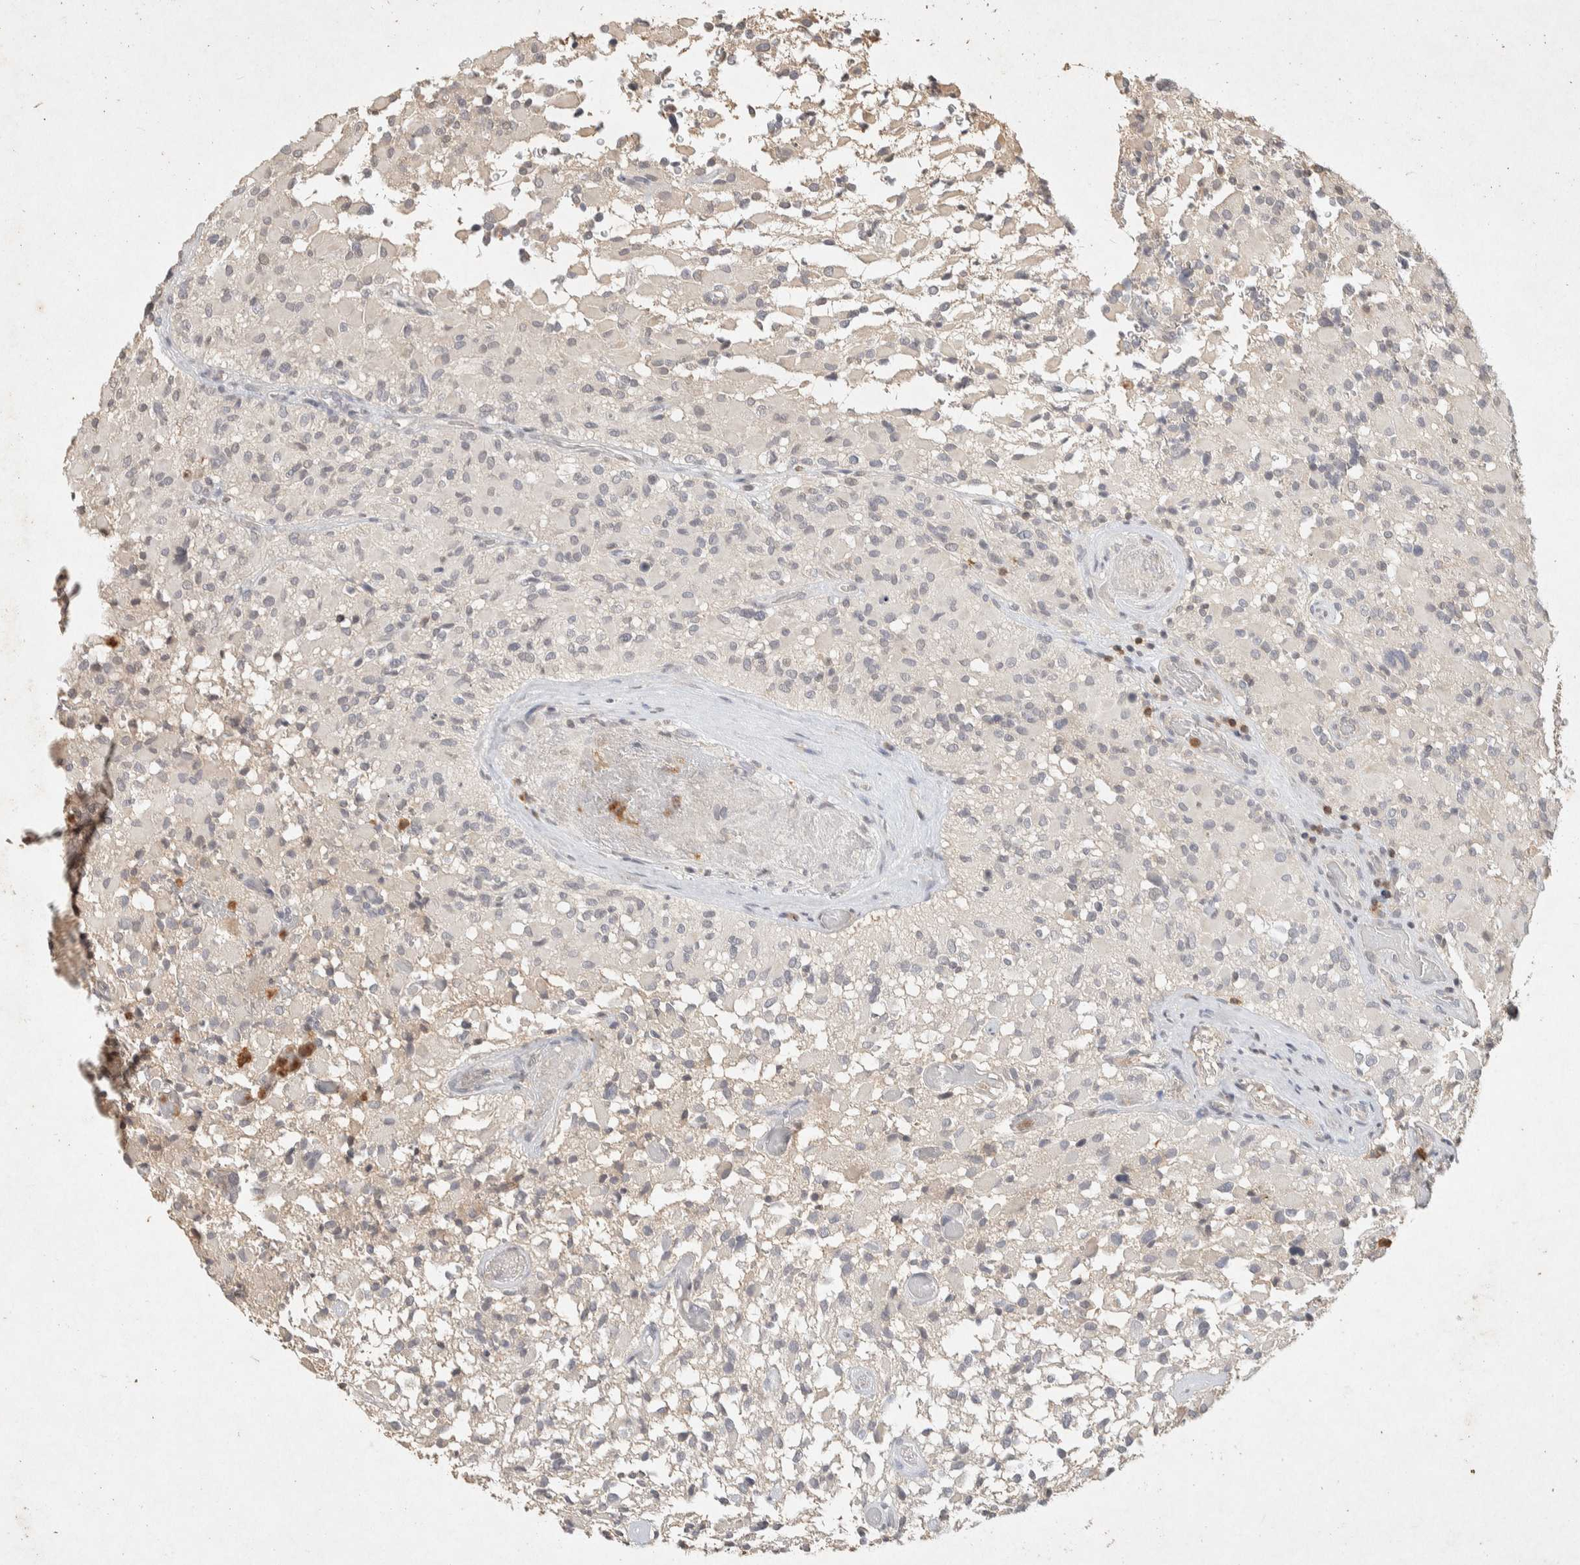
{"staining": {"intensity": "negative", "quantity": "none", "location": "none"}, "tissue": "glioma", "cell_type": "Tumor cells", "image_type": "cancer", "snomed": [{"axis": "morphology", "description": "Glioma, malignant, High grade"}, {"axis": "topography", "description": "Brain"}], "caption": "The IHC image has no significant expression in tumor cells of glioma tissue.", "gene": "RAC2", "patient": {"sex": "male", "age": 71}}